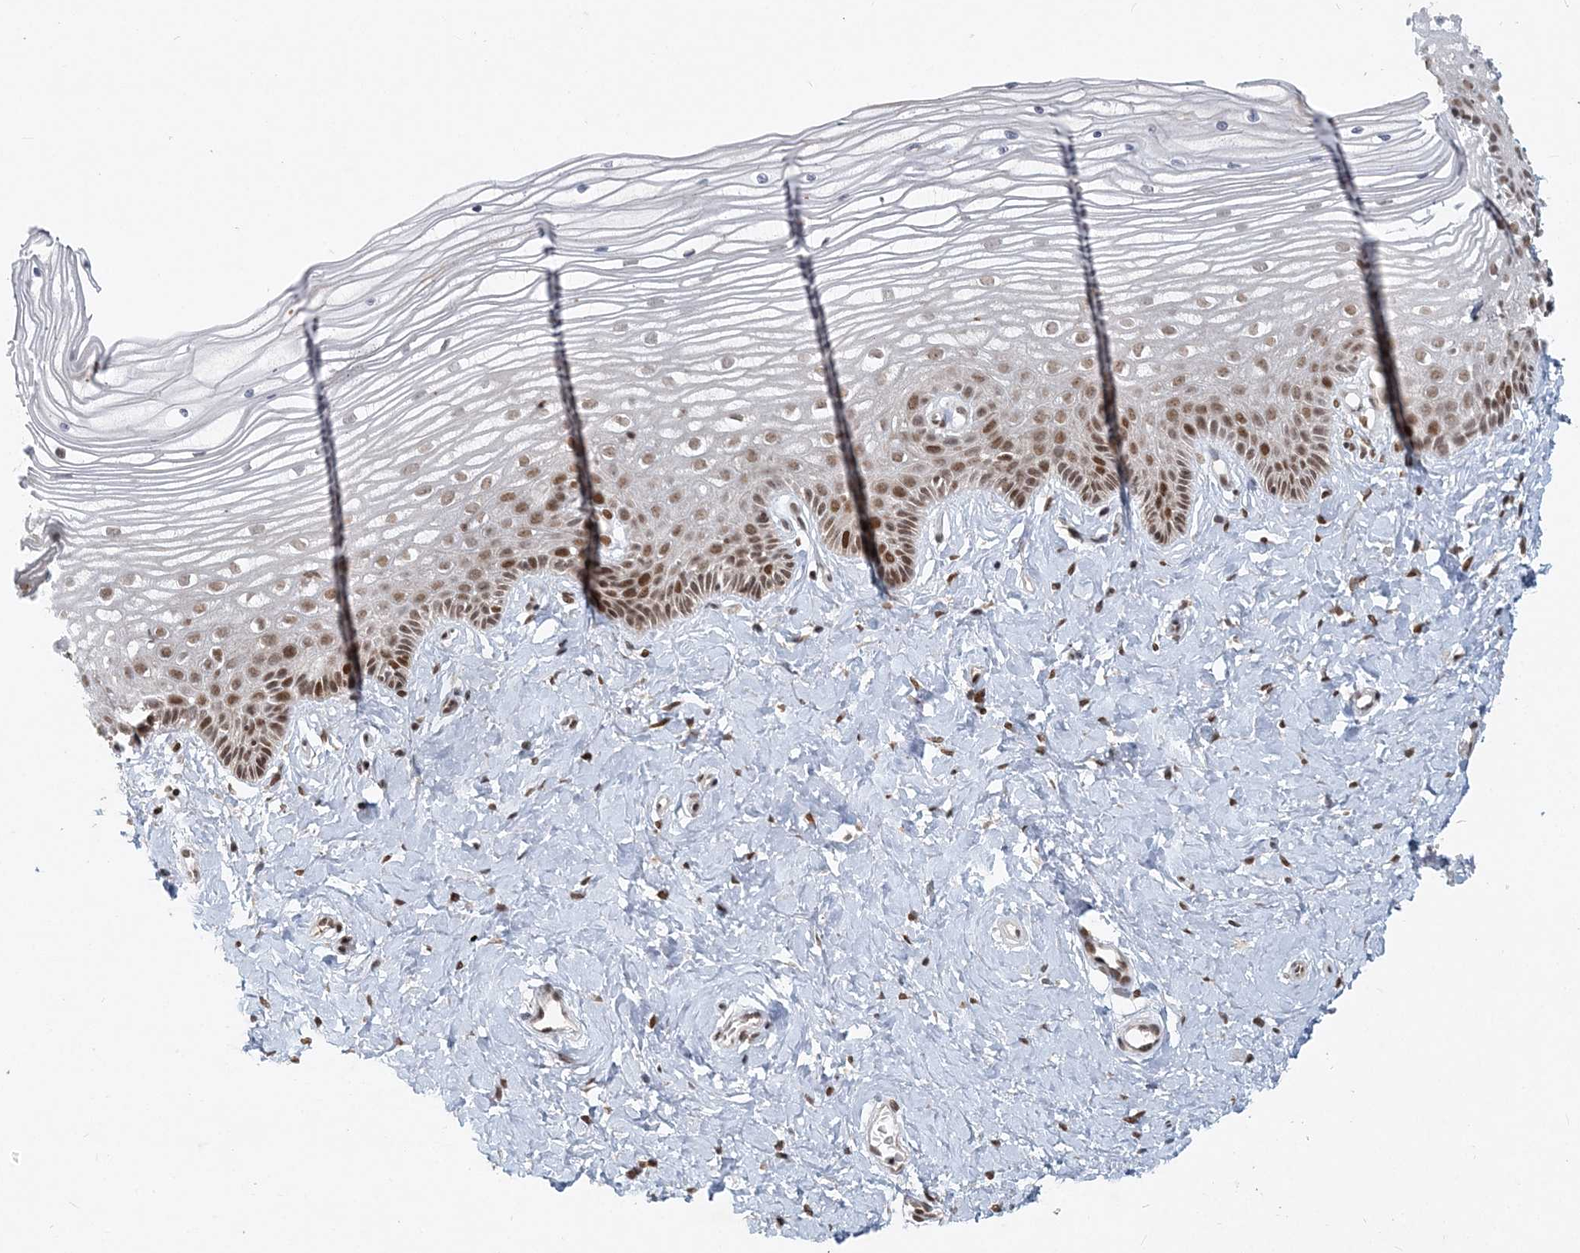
{"staining": {"intensity": "moderate", "quantity": "25%-75%", "location": "nuclear"}, "tissue": "vagina", "cell_type": "Squamous epithelial cells", "image_type": "normal", "snomed": [{"axis": "morphology", "description": "Normal tissue, NOS"}, {"axis": "topography", "description": "Vagina"}, {"axis": "topography", "description": "Cervix"}], "caption": "Immunohistochemical staining of normal vagina demonstrates medium levels of moderate nuclear staining in about 25%-75% of squamous epithelial cells.", "gene": "BAZ1B", "patient": {"sex": "female", "age": 40}}